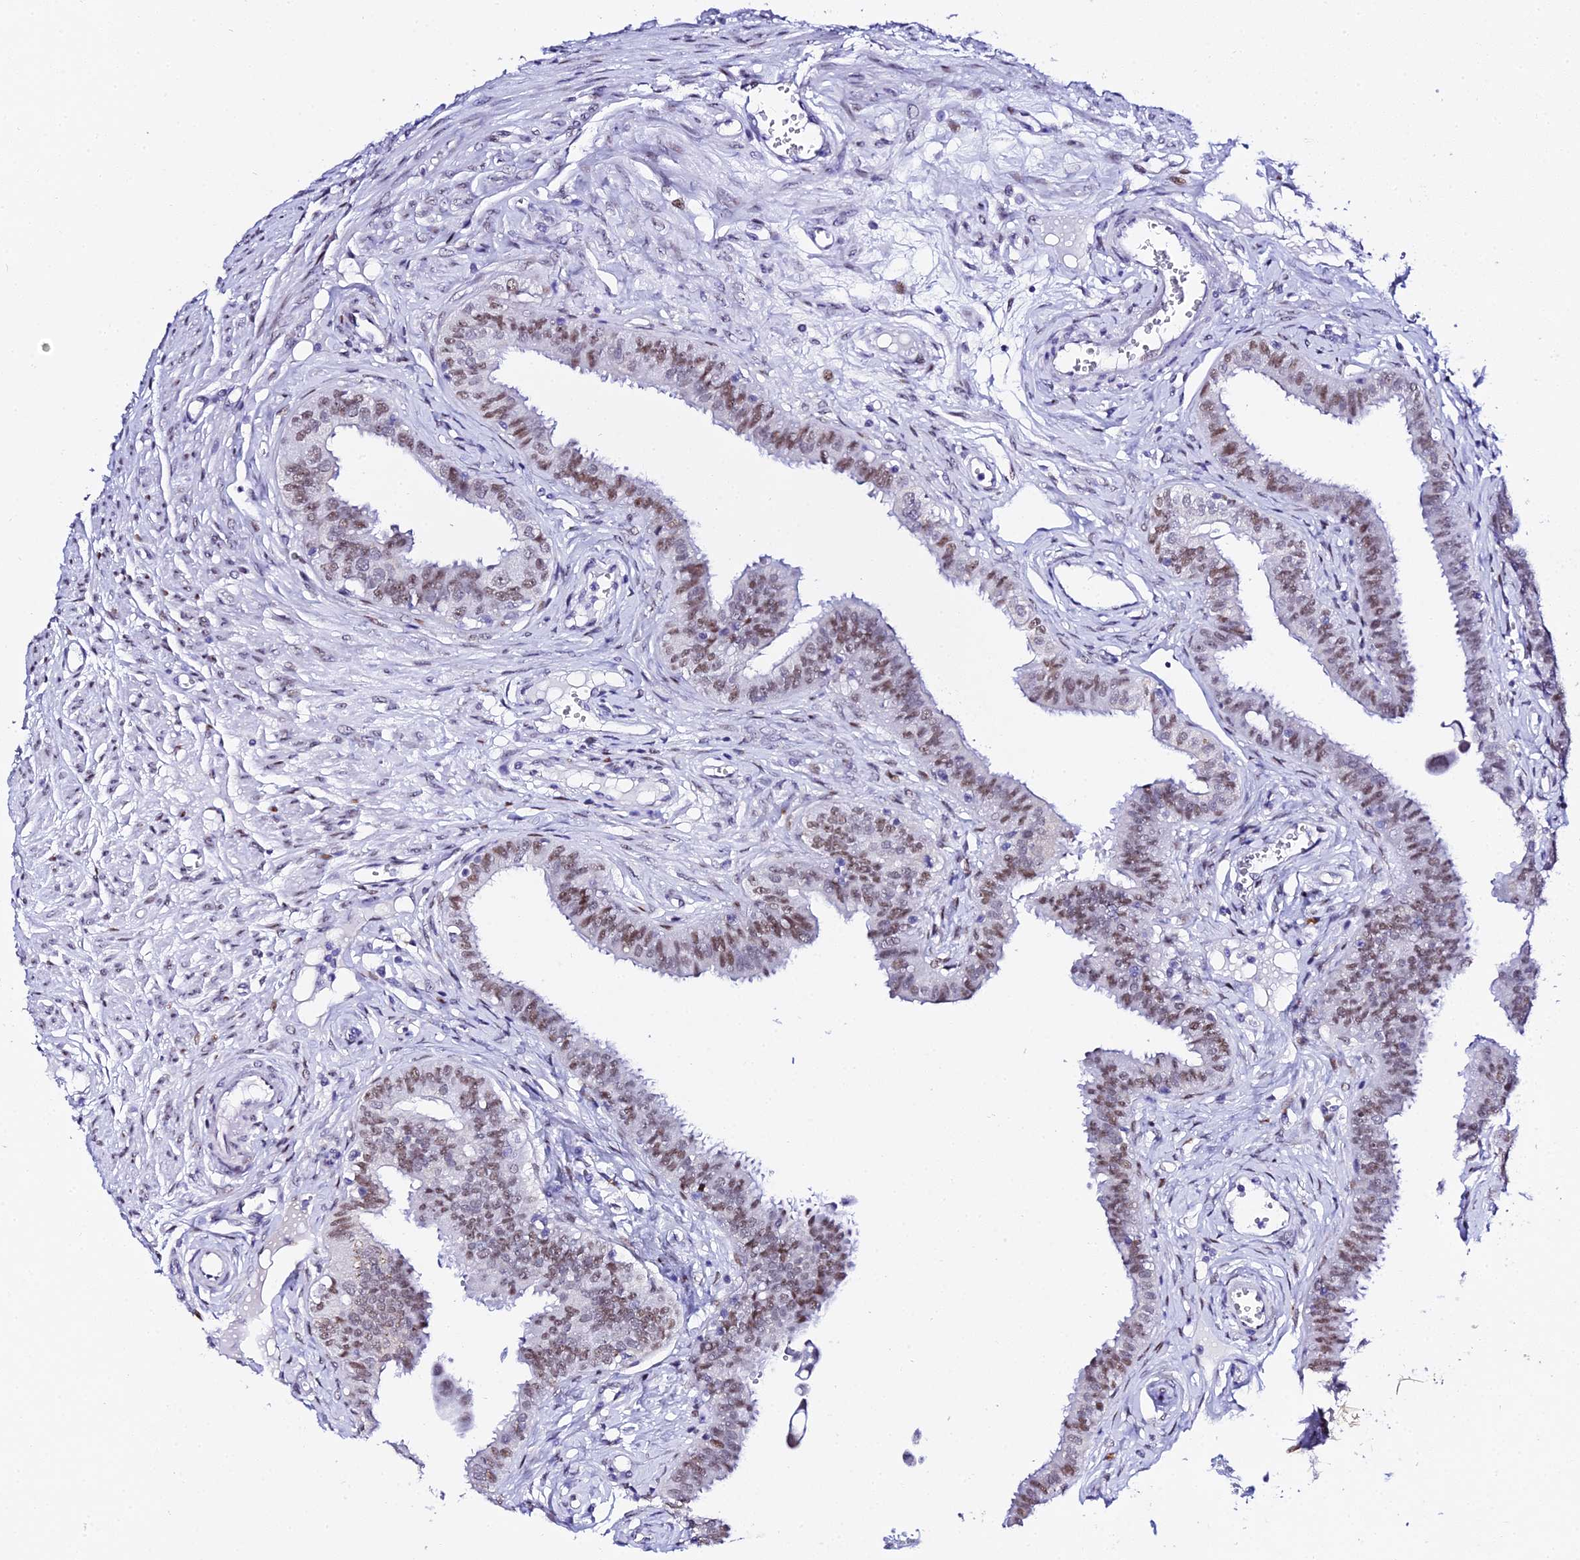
{"staining": {"intensity": "moderate", "quantity": "25%-75%", "location": "nuclear"}, "tissue": "fallopian tube", "cell_type": "Glandular cells", "image_type": "normal", "snomed": [{"axis": "morphology", "description": "Normal tissue, NOS"}, {"axis": "morphology", "description": "Carcinoma, NOS"}, {"axis": "topography", "description": "Fallopian tube"}, {"axis": "topography", "description": "Ovary"}], "caption": "Unremarkable fallopian tube exhibits moderate nuclear expression in approximately 25%-75% of glandular cells (DAB IHC, brown staining for protein, blue staining for nuclei)..", "gene": "POFUT2", "patient": {"sex": "female", "age": 59}}